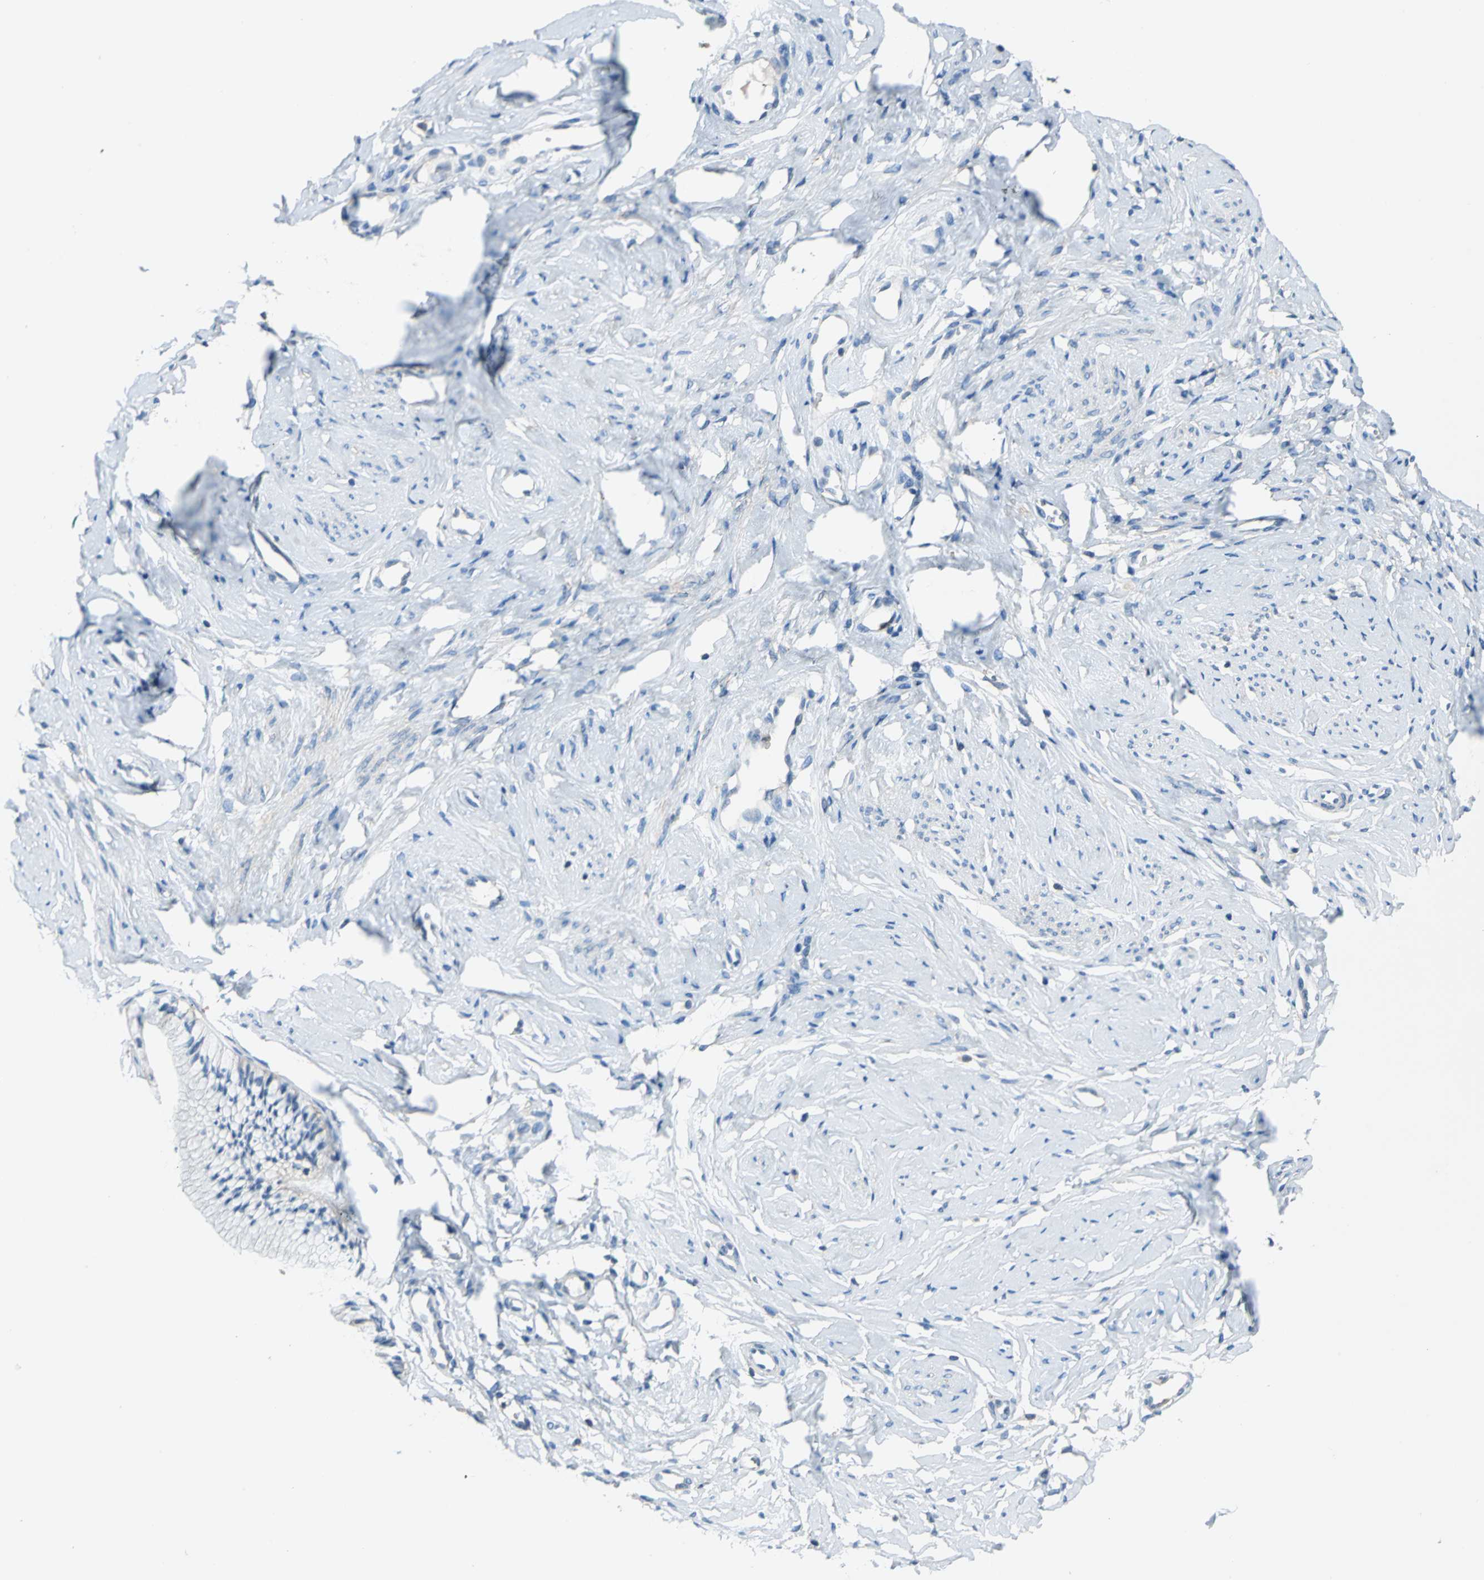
{"staining": {"intensity": "weak", "quantity": "<25%", "location": "cytoplasmic/membranous"}, "tissue": "cervix", "cell_type": "Glandular cells", "image_type": "normal", "snomed": [{"axis": "morphology", "description": "Normal tissue, NOS"}, {"axis": "topography", "description": "Cervix"}], "caption": "Immunohistochemical staining of unremarkable cervix displays no significant expression in glandular cells. (Brightfield microscopy of DAB (3,3'-diaminobenzidine) immunohistochemistry (IHC) at high magnification).", "gene": "PRKCA", "patient": {"sex": "female", "age": 46}}